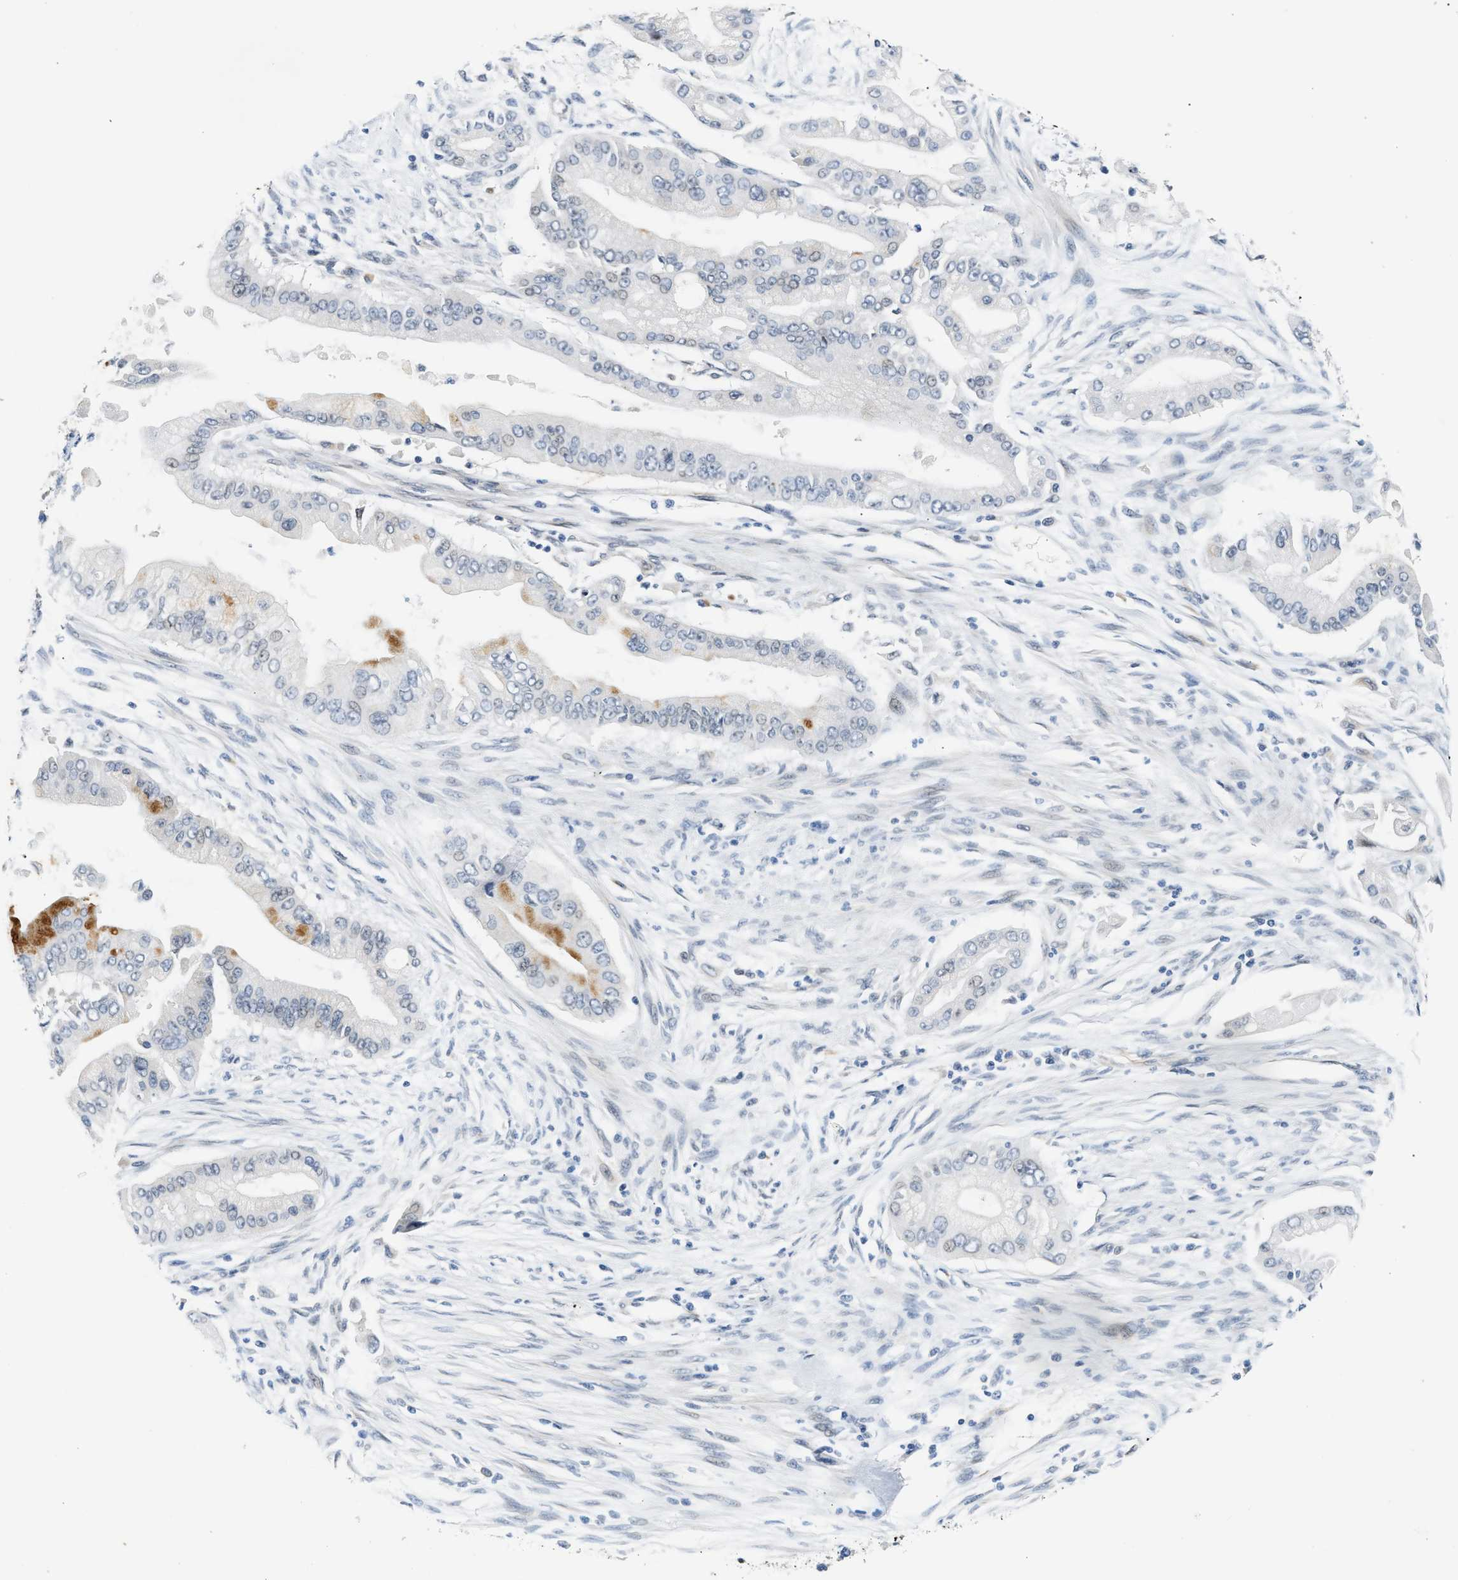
{"staining": {"intensity": "moderate", "quantity": "<25%", "location": "cytoplasmic/membranous"}, "tissue": "pancreatic cancer", "cell_type": "Tumor cells", "image_type": "cancer", "snomed": [{"axis": "morphology", "description": "Adenocarcinoma, NOS"}, {"axis": "topography", "description": "Pancreas"}], "caption": "A micrograph showing moderate cytoplasmic/membranous positivity in approximately <25% of tumor cells in pancreatic adenocarcinoma, as visualized by brown immunohistochemical staining.", "gene": "PPM1H", "patient": {"sex": "male", "age": 59}}